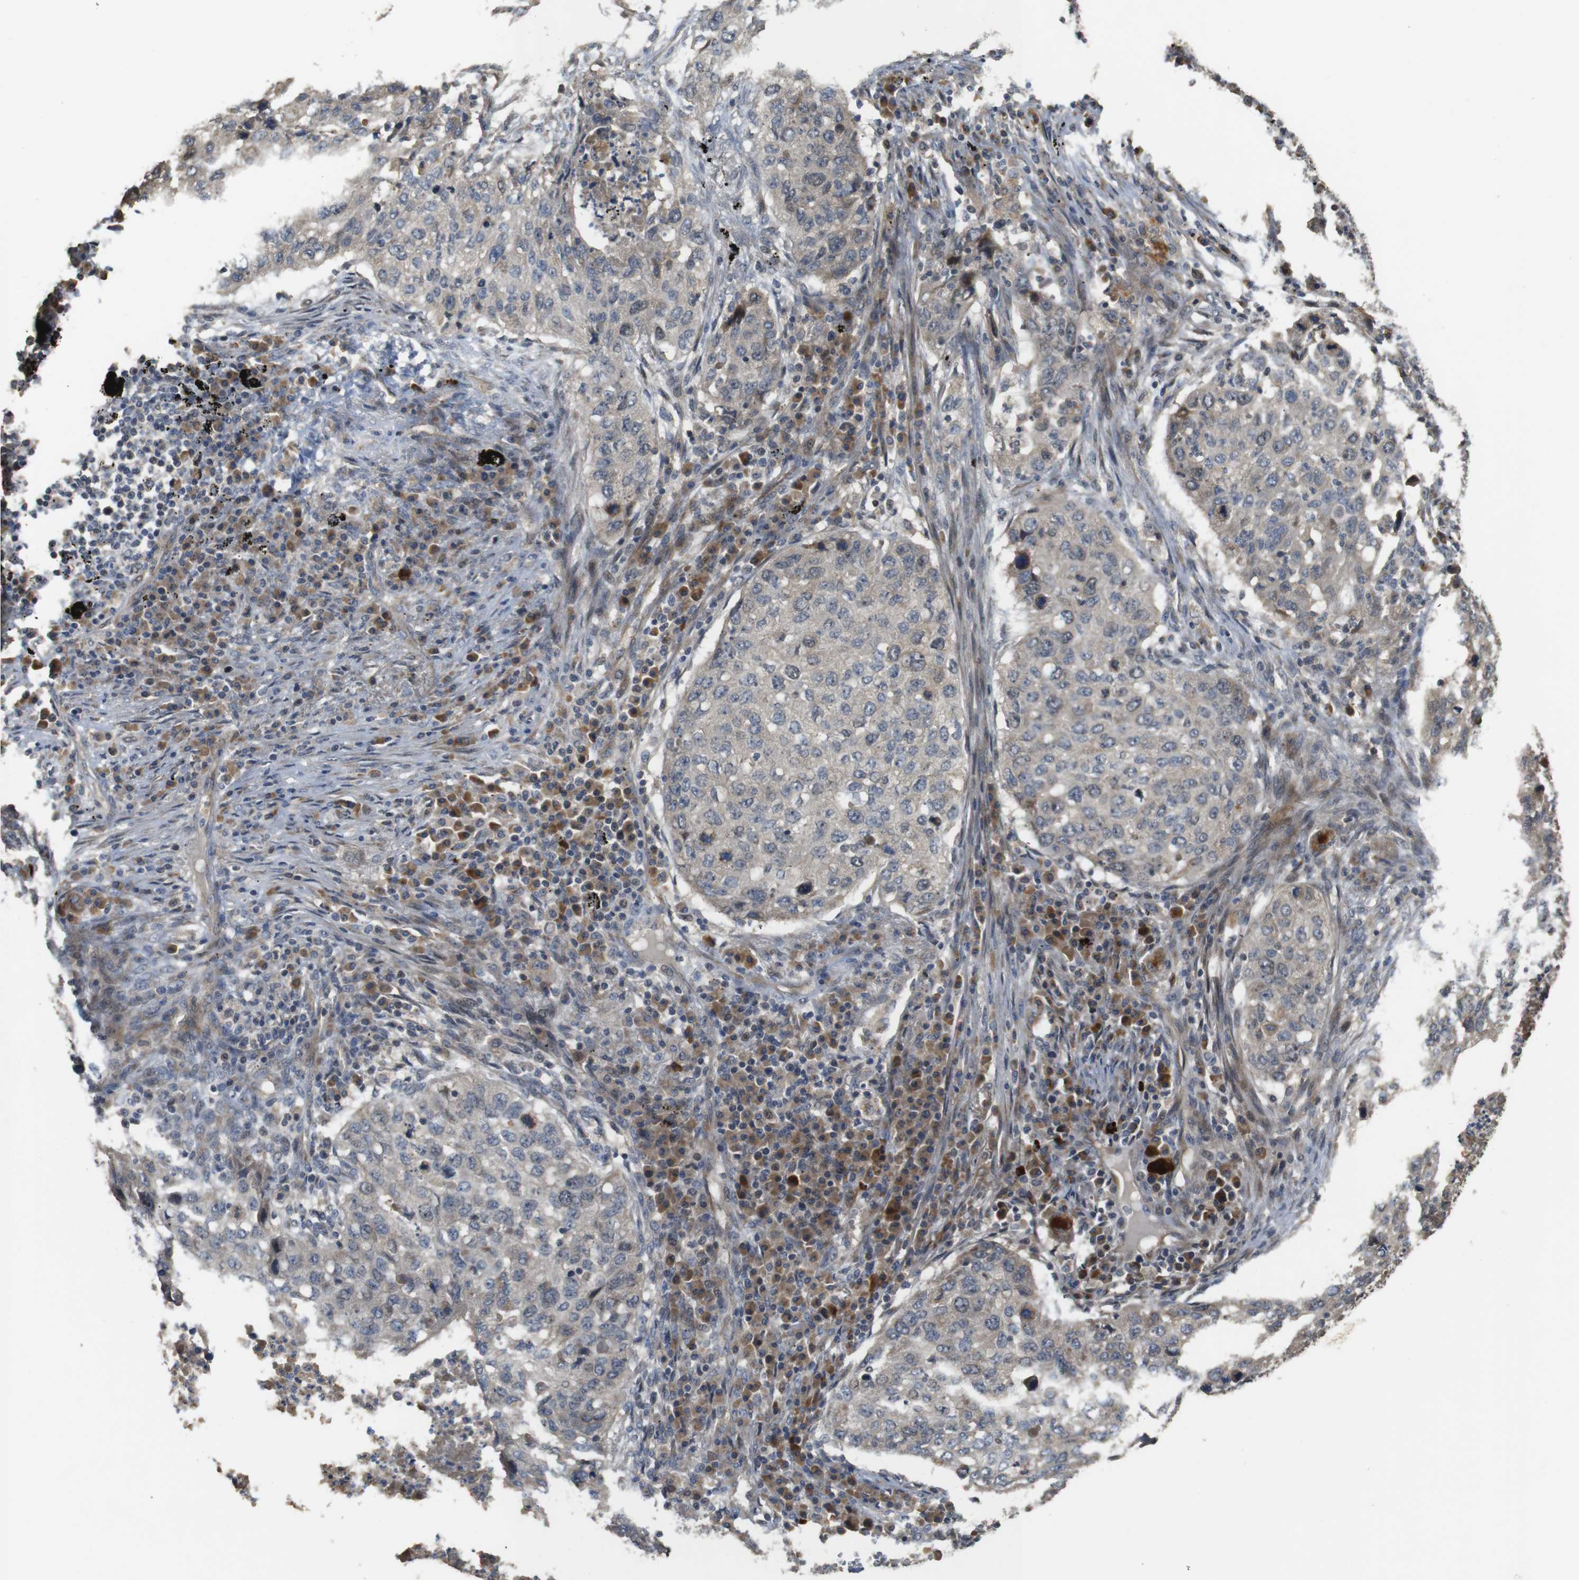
{"staining": {"intensity": "weak", "quantity": "<25%", "location": "cytoplasmic/membranous"}, "tissue": "lung cancer", "cell_type": "Tumor cells", "image_type": "cancer", "snomed": [{"axis": "morphology", "description": "Squamous cell carcinoma, NOS"}, {"axis": "topography", "description": "Lung"}], "caption": "Human lung squamous cell carcinoma stained for a protein using immunohistochemistry (IHC) reveals no positivity in tumor cells.", "gene": "PCDHB10", "patient": {"sex": "female", "age": 63}}